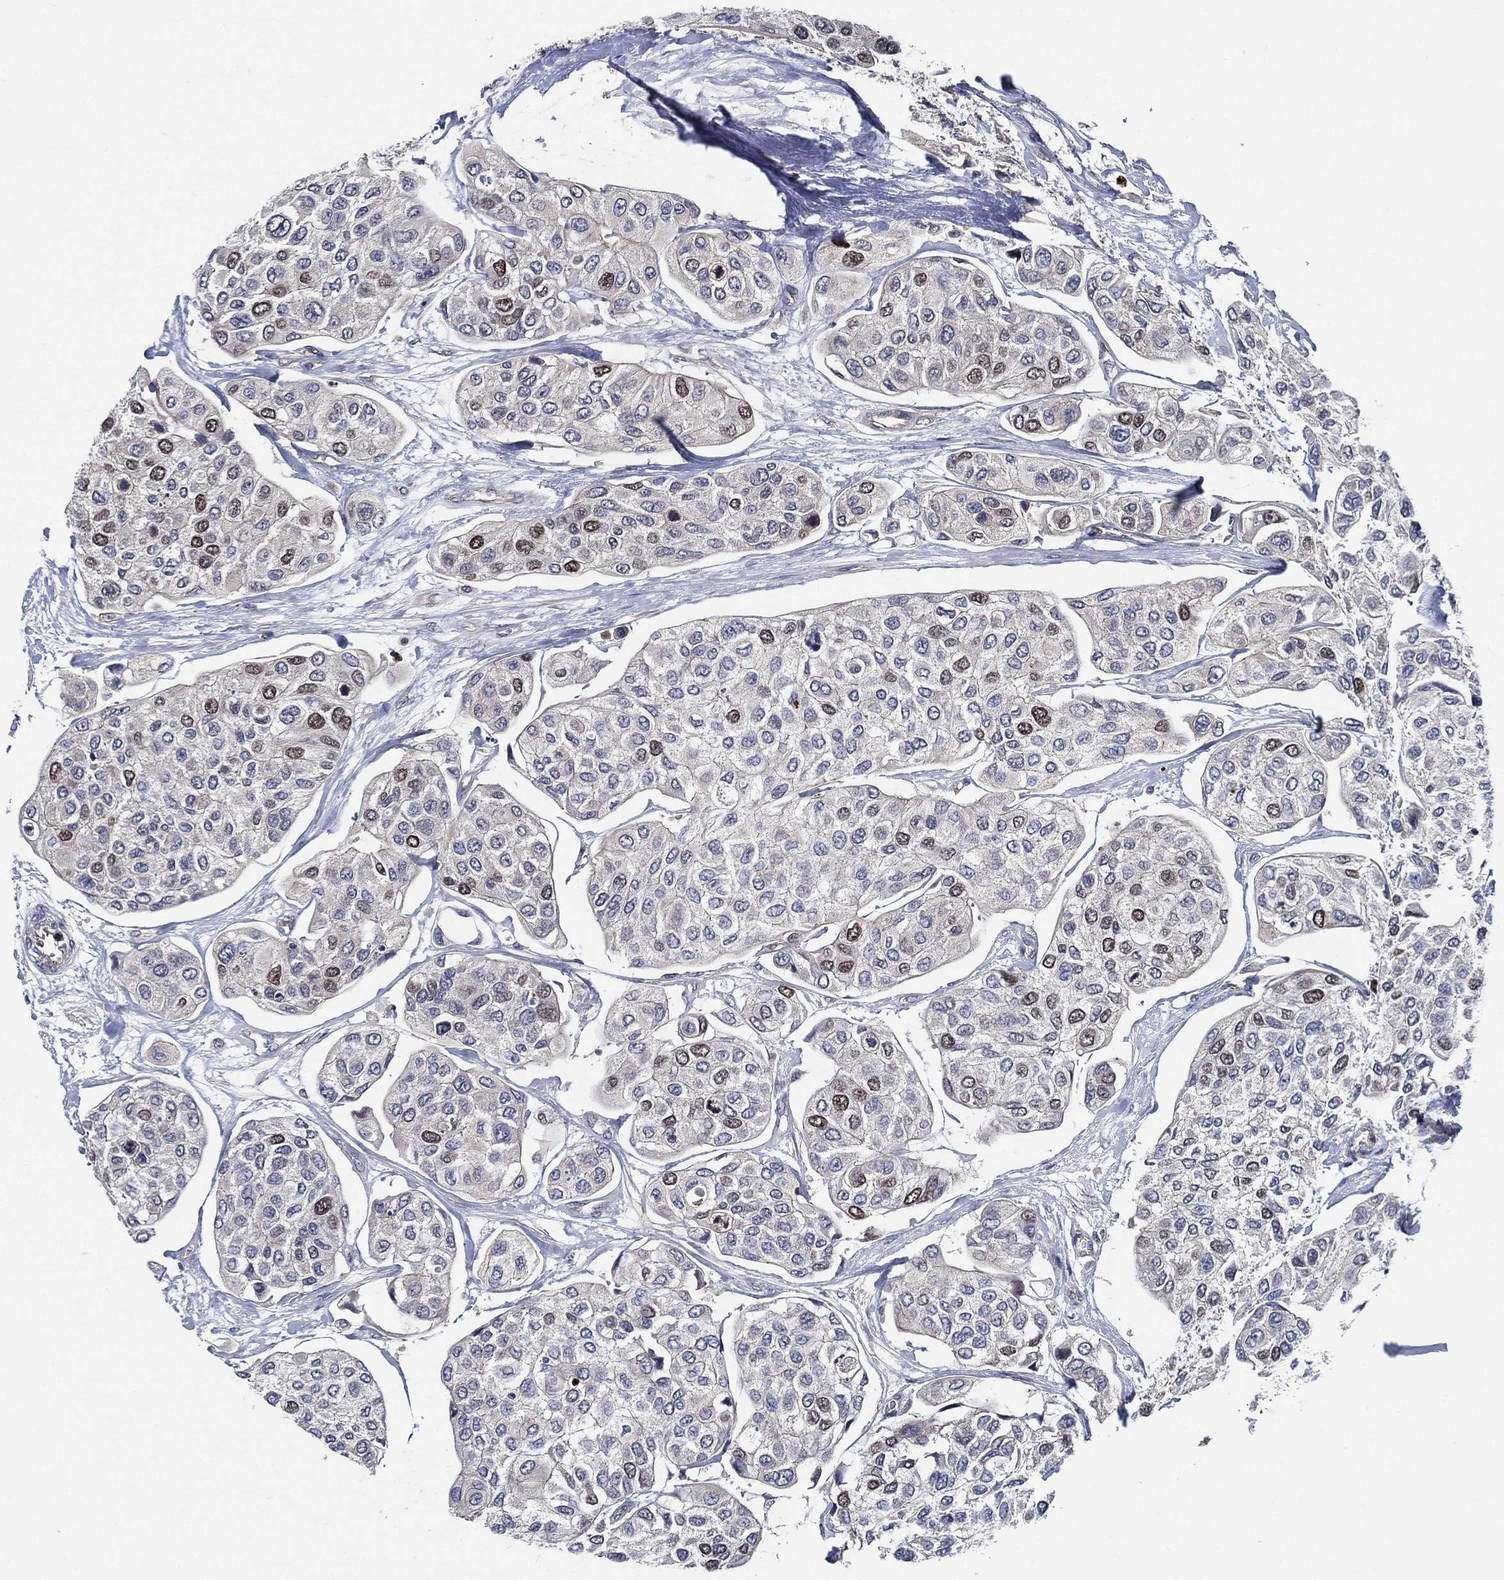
{"staining": {"intensity": "moderate", "quantity": "<25%", "location": "nuclear"}, "tissue": "urothelial cancer", "cell_type": "Tumor cells", "image_type": "cancer", "snomed": [{"axis": "morphology", "description": "Urothelial carcinoma, High grade"}, {"axis": "topography", "description": "Urinary bladder"}], "caption": "The micrograph reveals immunohistochemical staining of urothelial cancer. There is moderate nuclear staining is identified in about <25% of tumor cells.", "gene": "KIF20B", "patient": {"sex": "male", "age": 77}}